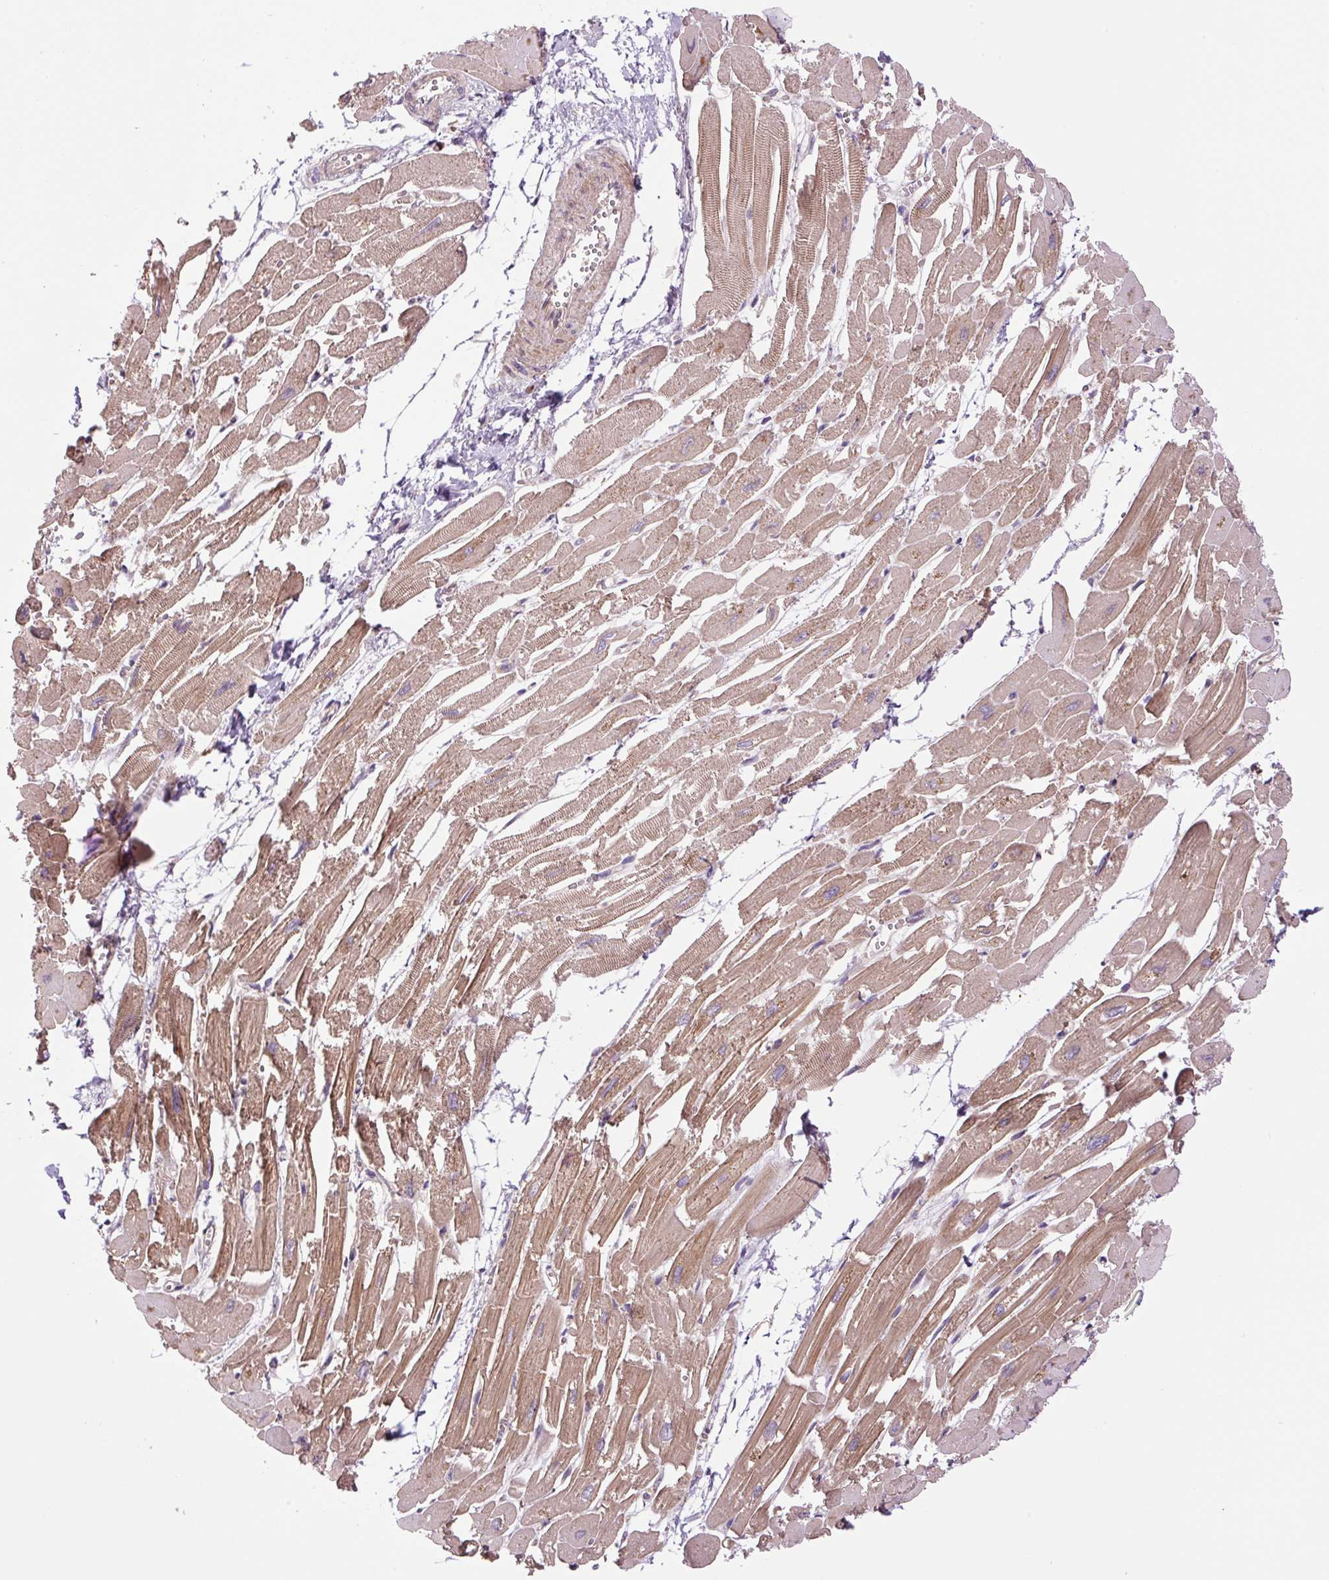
{"staining": {"intensity": "moderate", "quantity": "25%-75%", "location": "cytoplasmic/membranous"}, "tissue": "heart muscle", "cell_type": "Cardiomyocytes", "image_type": "normal", "snomed": [{"axis": "morphology", "description": "Normal tissue, NOS"}, {"axis": "topography", "description": "Heart"}], "caption": "A medium amount of moderate cytoplasmic/membranous positivity is appreciated in about 25%-75% of cardiomyocytes in unremarkable heart muscle. (IHC, brightfield microscopy, high magnification).", "gene": "KIFC1", "patient": {"sex": "male", "age": 54}}